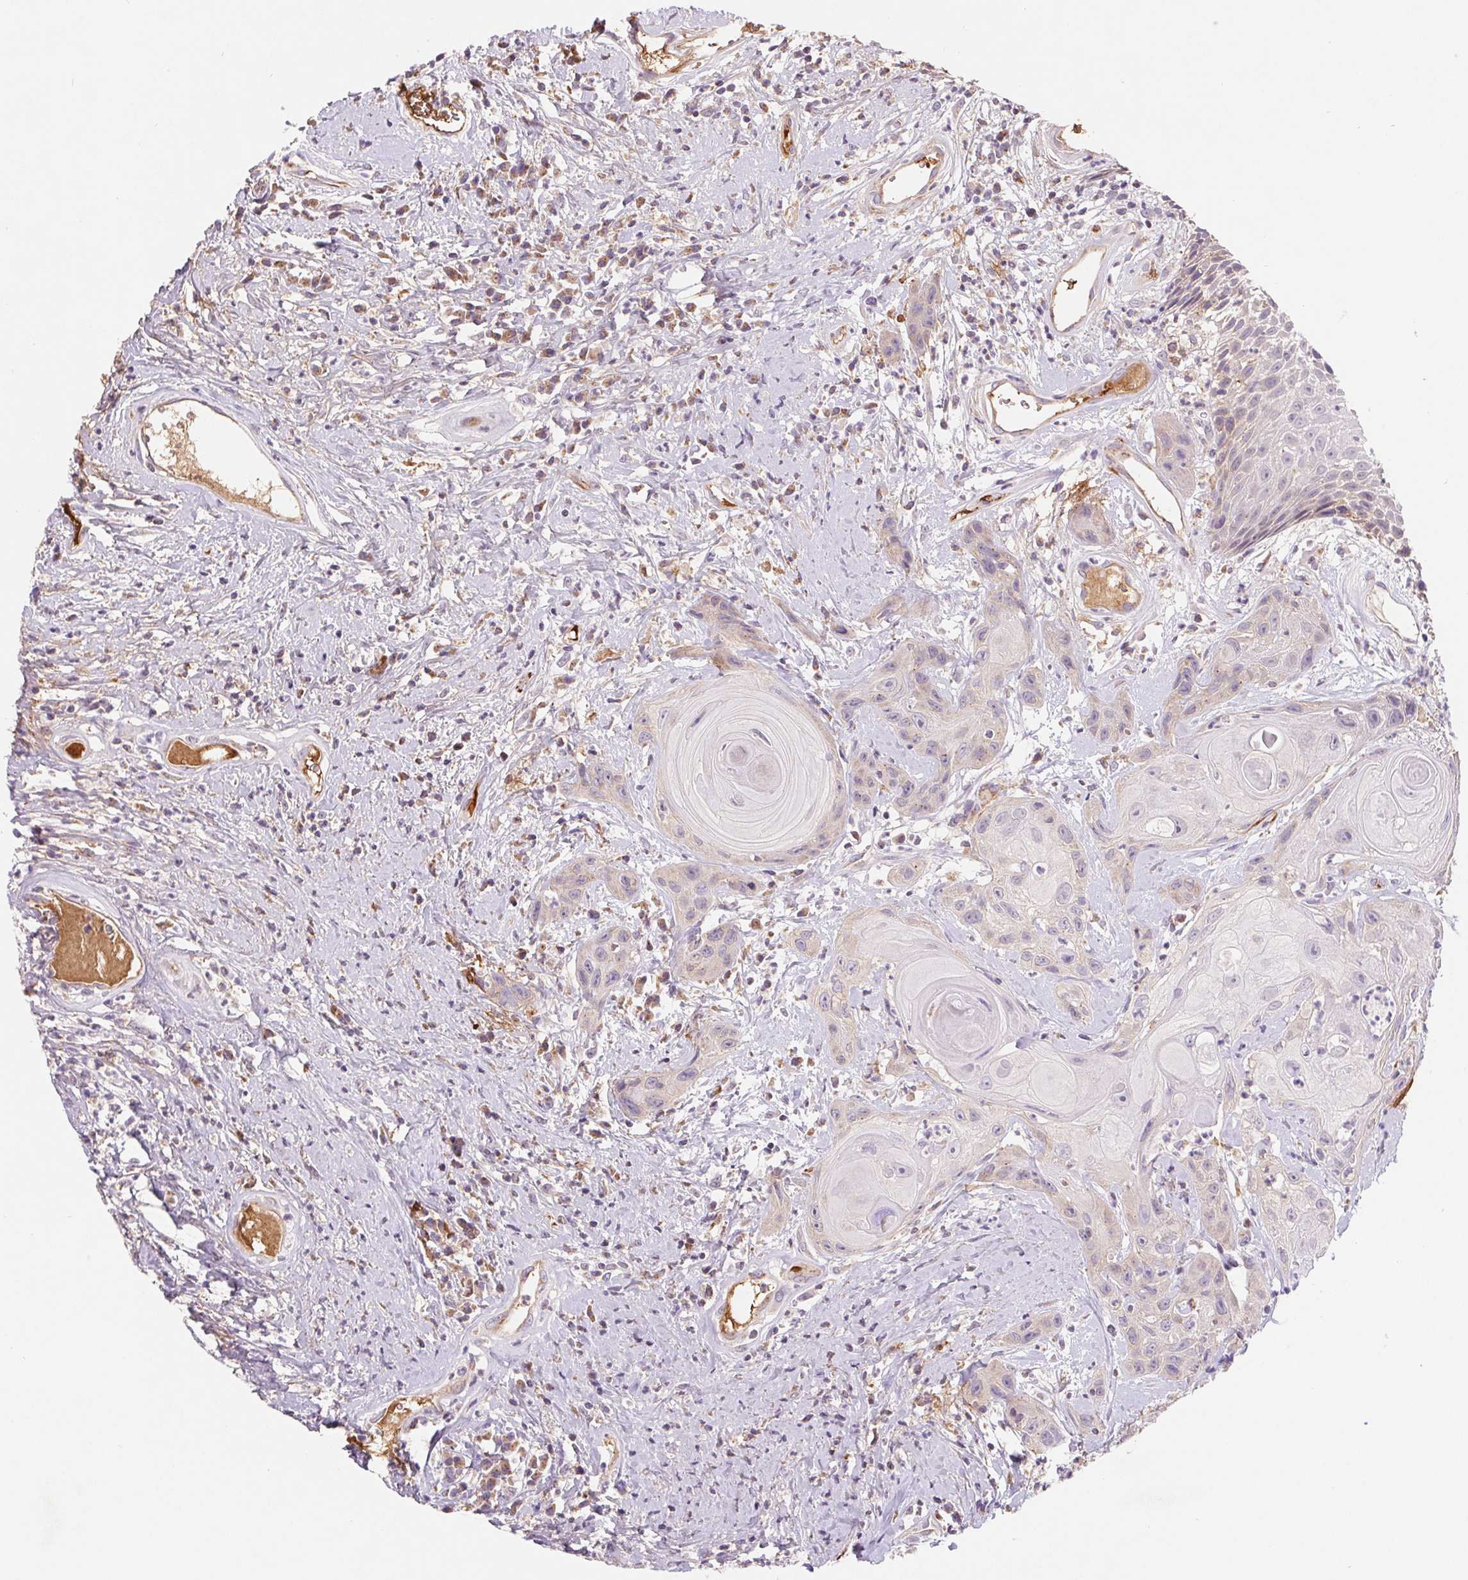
{"staining": {"intensity": "negative", "quantity": "none", "location": "none"}, "tissue": "head and neck cancer", "cell_type": "Tumor cells", "image_type": "cancer", "snomed": [{"axis": "morphology", "description": "Squamous cell carcinoma, NOS"}, {"axis": "topography", "description": "Head-Neck"}], "caption": "The photomicrograph reveals no staining of tumor cells in head and neck squamous cell carcinoma. (DAB IHC, high magnification).", "gene": "EMC6", "patient": {"sex": "male", "age": 57}}